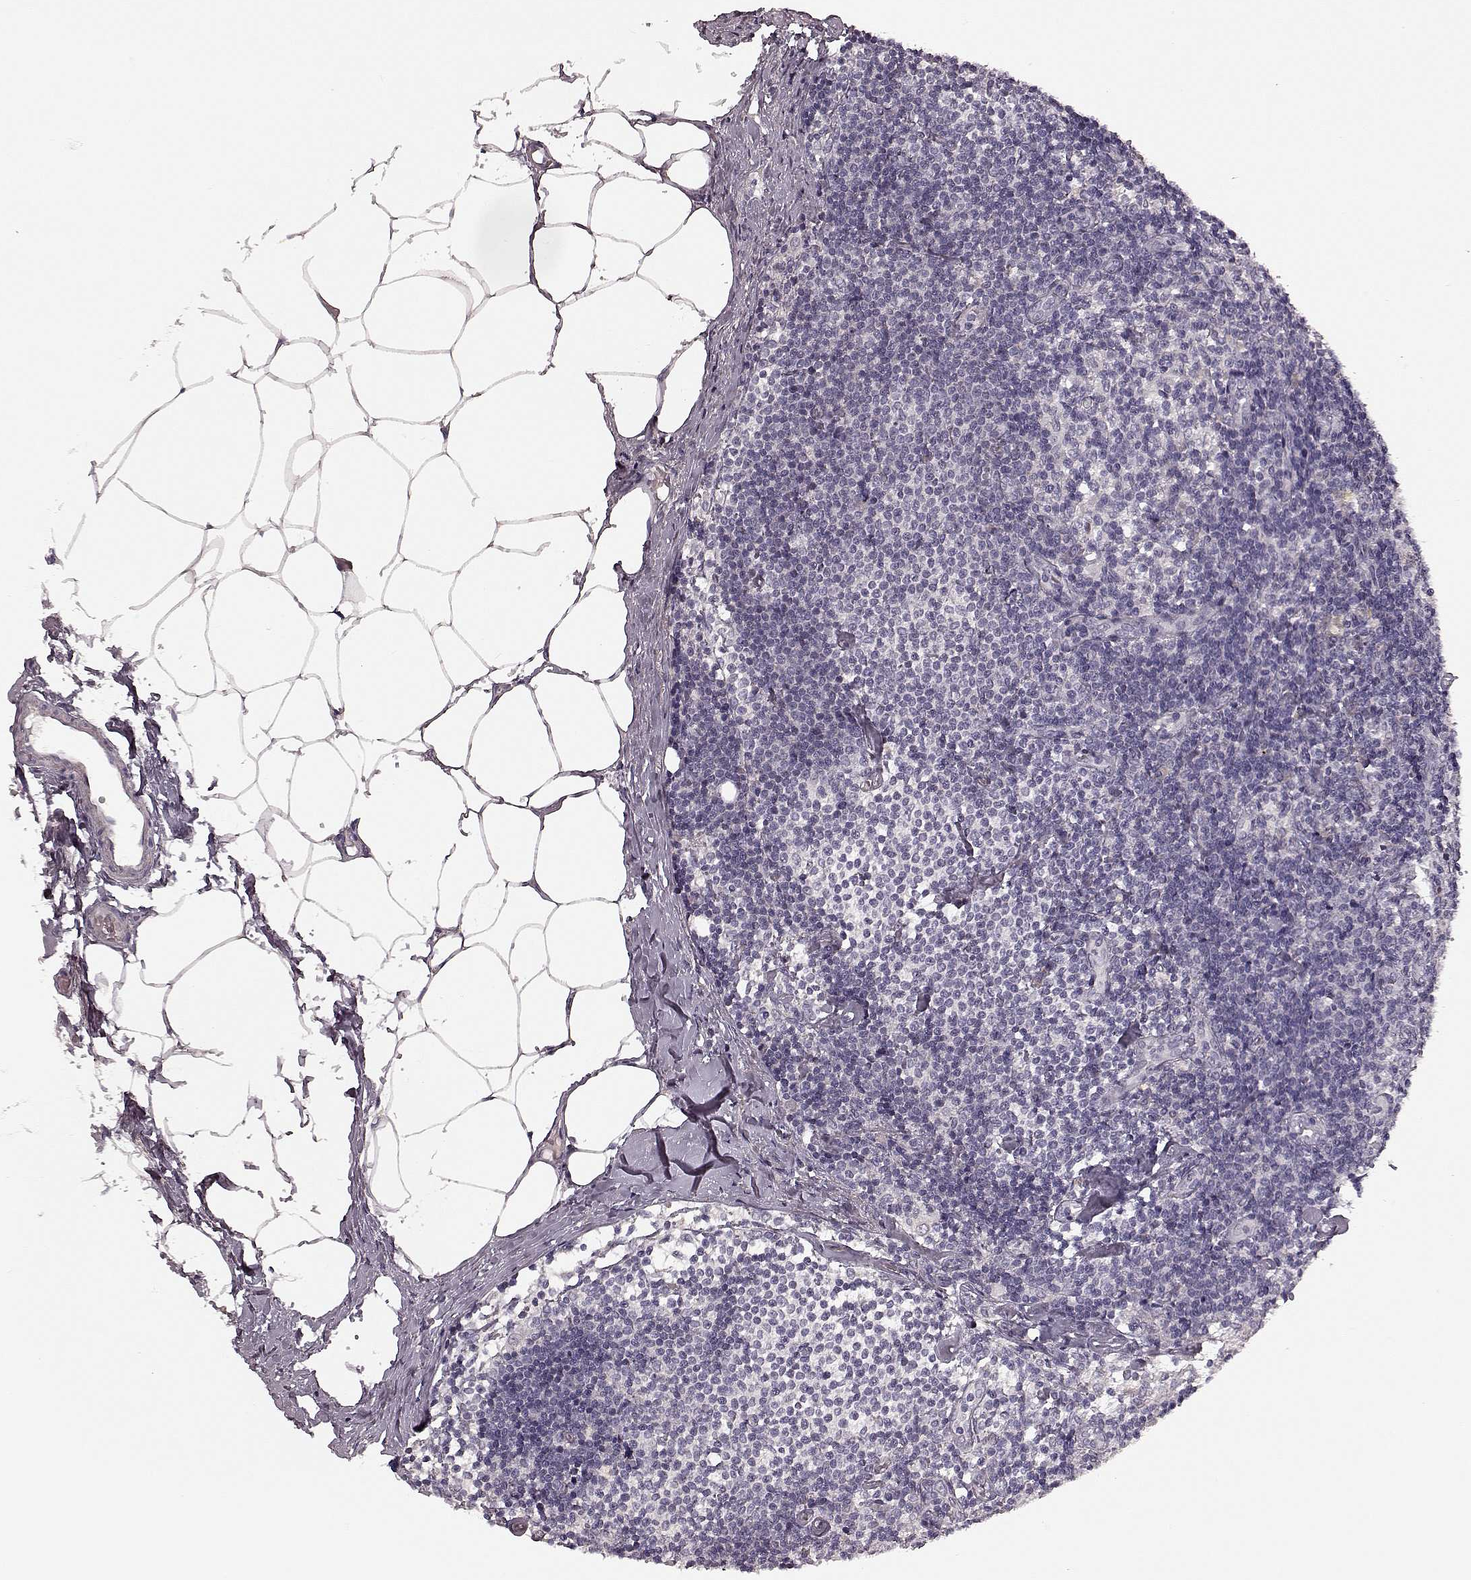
{"staining": {"intensity": "negative", "quantity": "none", "location": "none"}, "tissue": "lymph node", "cell_type": "Germinal center cells", "image_type": "normal", "snomed": [{"axis": "morphology", "description": "Normal tissue, NOS"}, {"axis": "topography", "description": "Lymph node"}], "caption": "This is an immunohistochemistry micrograph of benign lymph node. There is no positivity in germinal center cells.", "gene": "MIA", "patient": {"sex": "female", "age": 69}}